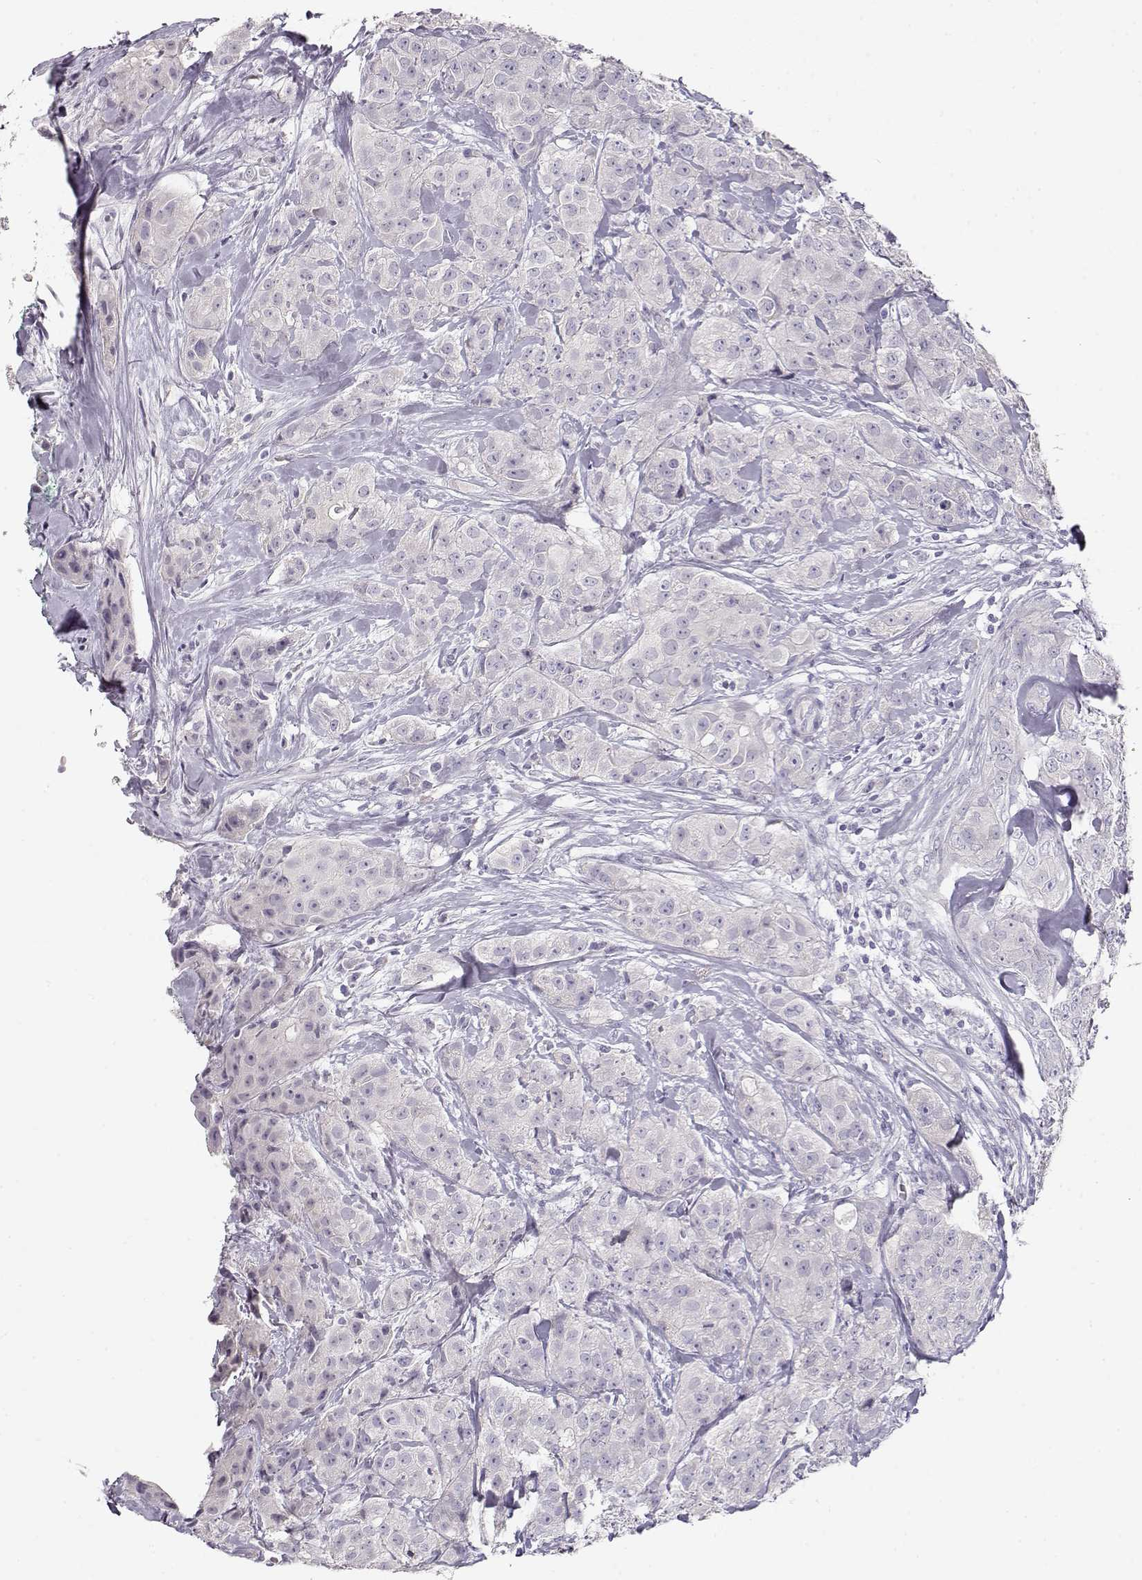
{"staining": {"intensity": "negative", "quantity": "none", "location": "none"}, "tissue": "breast cancer", "cell_type": "Tumor cells", "image_type": "cancer", "snomed": [{"axis": "morphology", "description": "Duct carcinoma"}, {"axis": "topography", "description": "Breast"}], "caption": "A micrograph of breast cancer stained for a protein displays no brown staining in tumor cells.", "gene": "GLIPR1L2", "patient": {"sex": "female", "age": 43}}